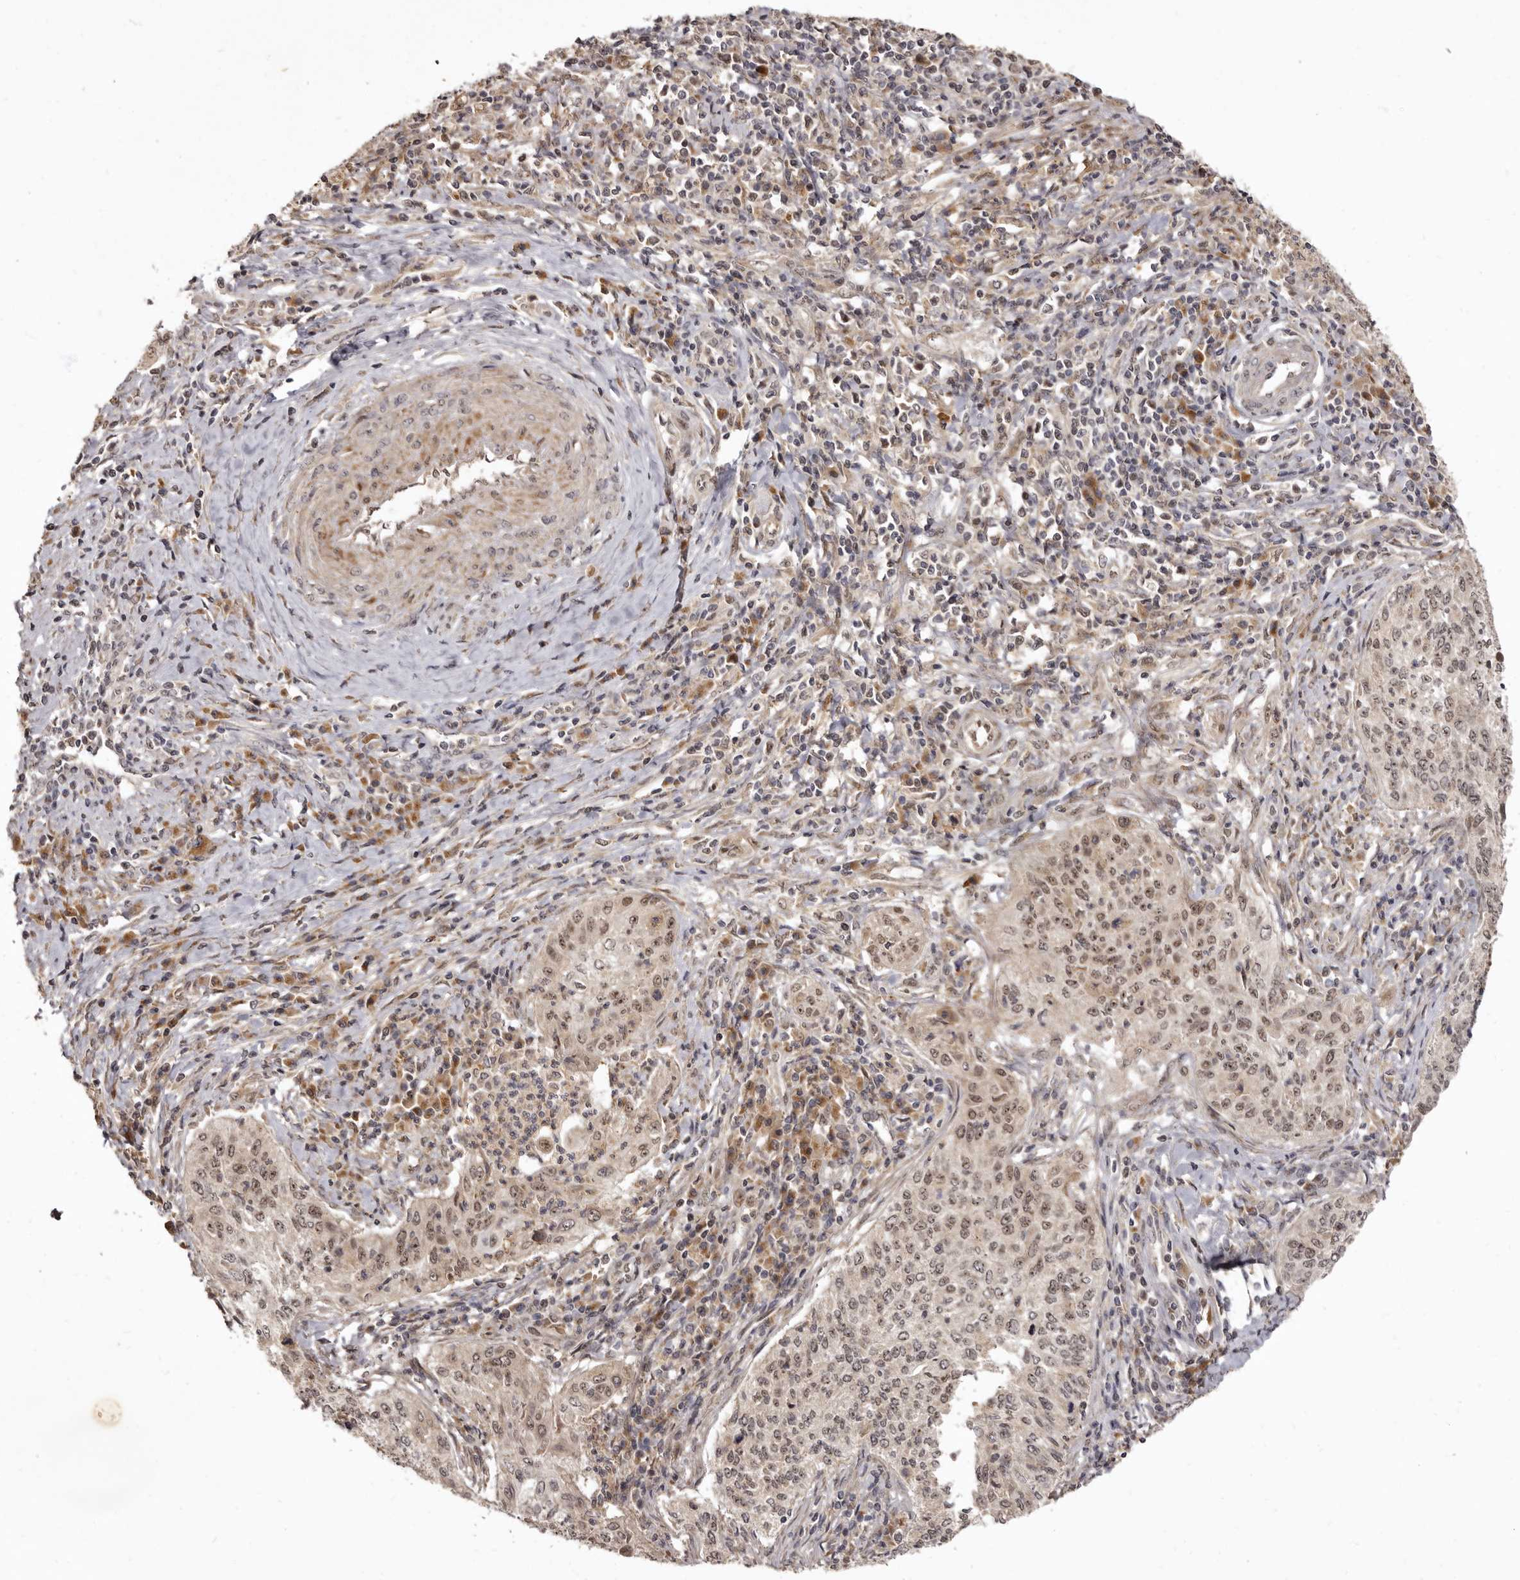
{"staining": {"intensity": "moderate", "quantity": ">75%", "location": "cytoplasmic/membranous,nuclear"}, "tissue": "cervical cancer", "cell_type": "Tumor cells", "image_type": "cancer", "snomed": [{"axis": "morphology", "description": "Squamous cell carcinoma, NOS"}, {"axis": "topography", "description": "Cervix"}], "caption": "Moderate cytoplasmic/membranous and nuclear protein staining is identified in approximately >75% of tumor cells in squamous cell carcinoma (cervical).", "gene": "ZNF326", "patient": {"sex": "female", "age": 30}}